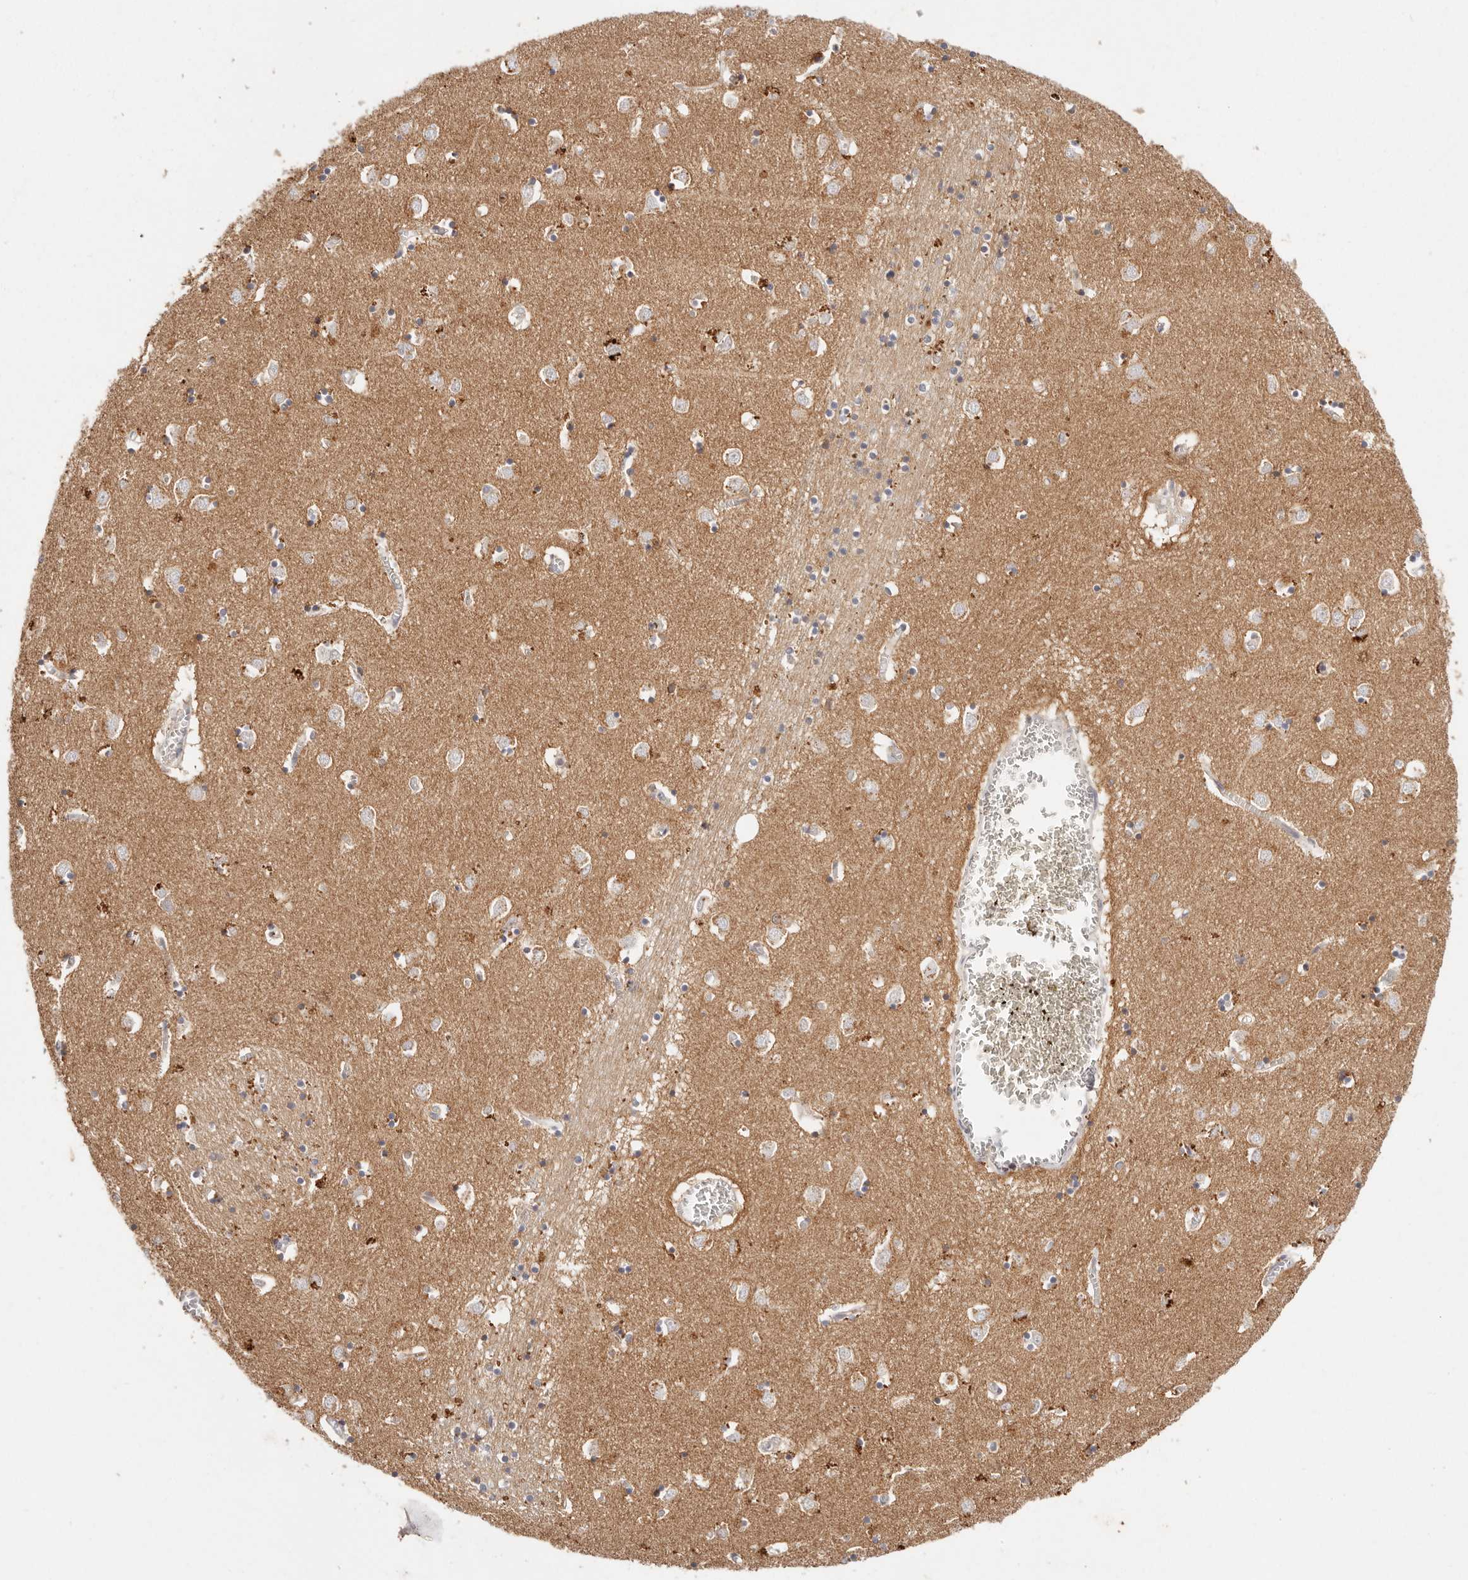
{"staining": {"intensity": "weak", "quantity": "<25%", "location": "cytoplasmic/membranous"}, "tissue": "caudate", "cell_type": "Glial cells", "image_type": "normal", "snomed": [{"axis": "morphology", "description": "Normal tissue, NOS"}, {"axis": "topography", "description": "Lateral ventricle wall"}], "caption": "This is an immunohistochemistry (IHC) micrograph of normal human caudate. There is no staining in glial cells.", "gene": "CXADR", "patient": {"sex": "male", "age": 70}}